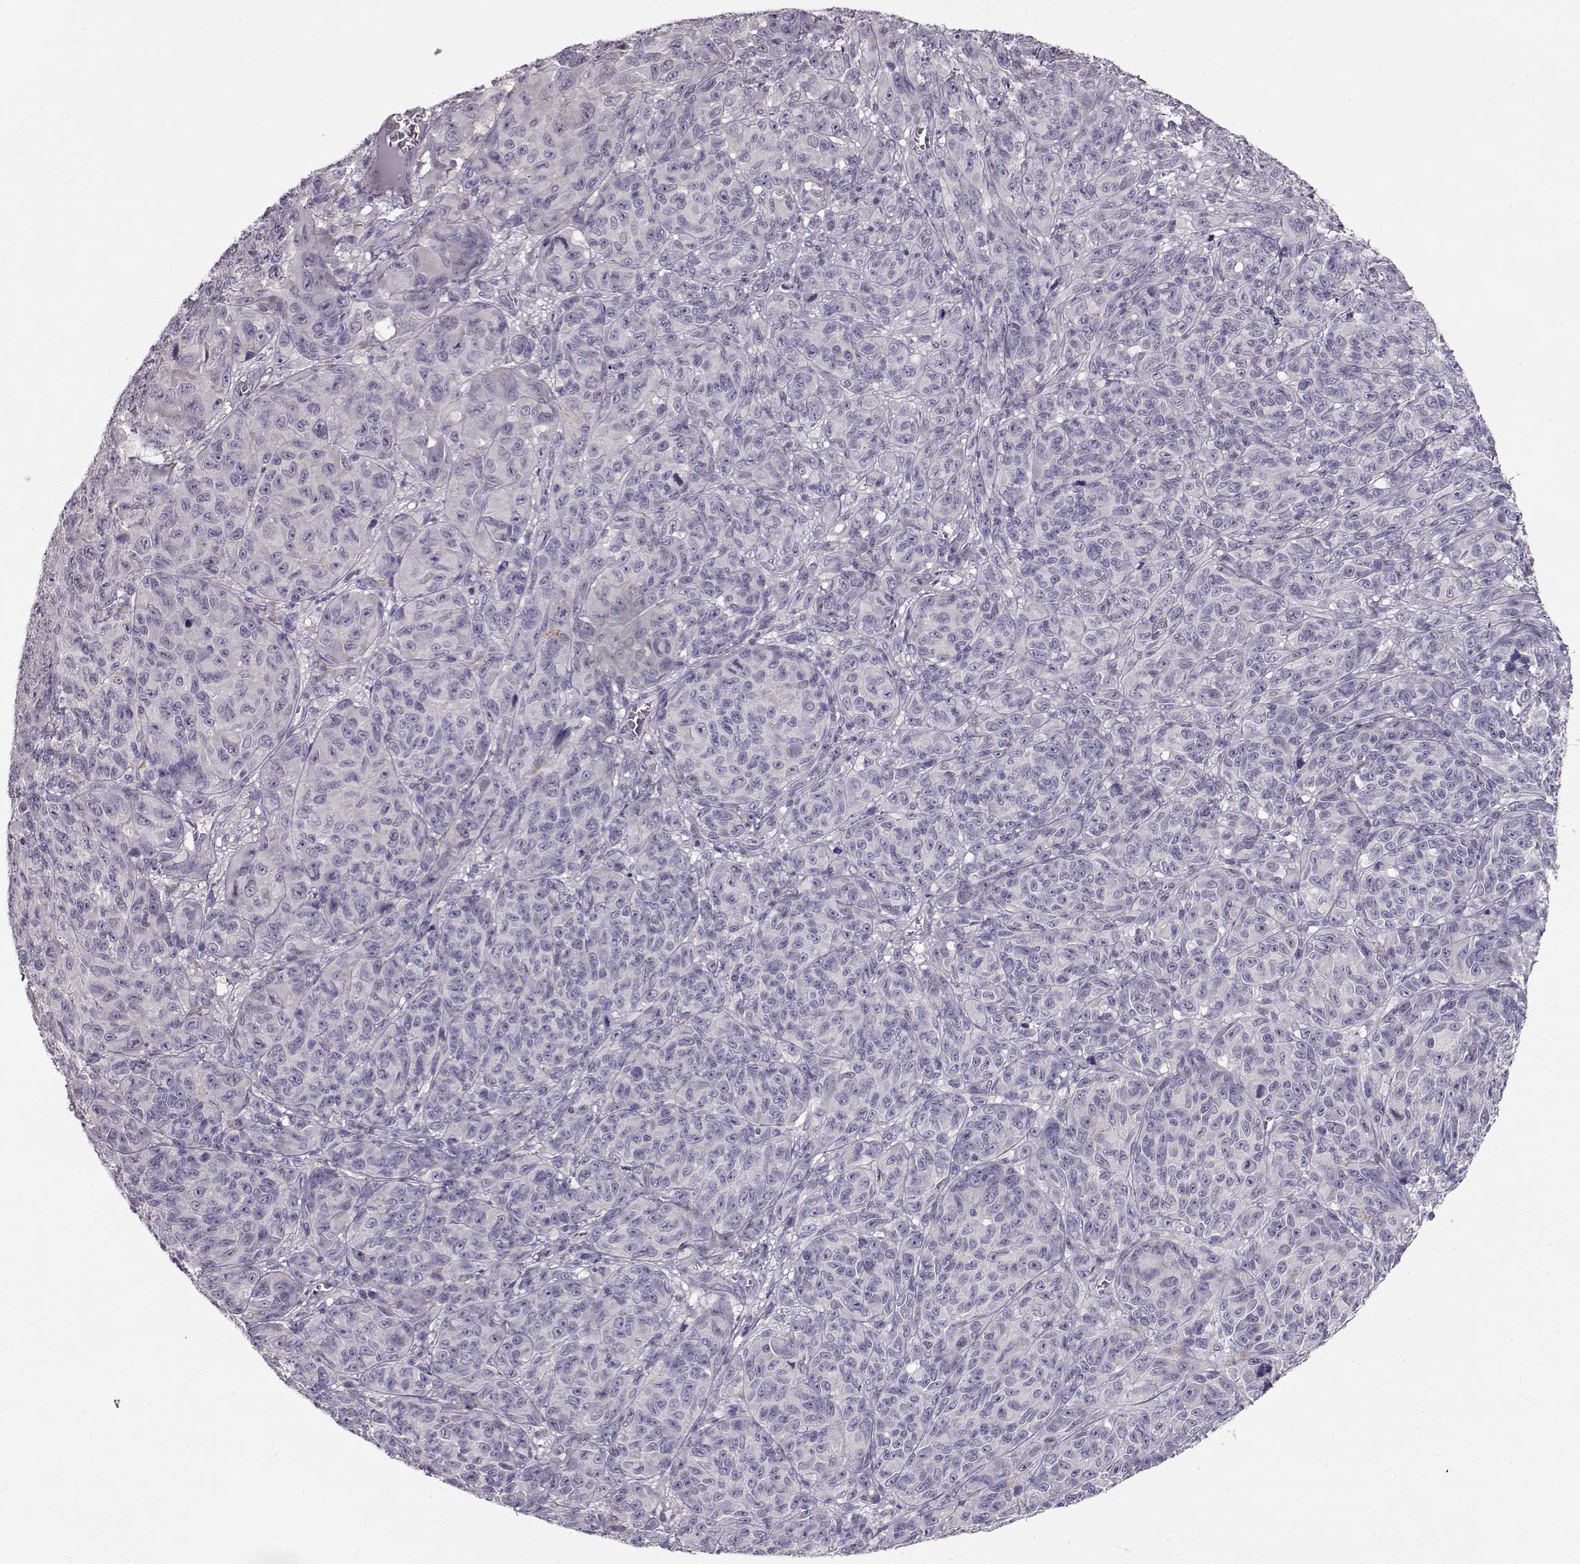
{"staining": {"intensity": "negative", "quantity": "none", "location": "none"}, "tissue": "melanoma", "cell_type": "Tumor cells", "image_type": "cancer", "snomed": [{"axis": "morphology", "description": "Malignant melanoma, NOS"}, {"axis": "topography", "description": "Vulva, labia, clitoris and Bartholin´s gland, NO"}], "caption": "Immunohistochemical staining of malignant melanoma reveals no significant expression in tumor cells.", "gene": "GRK1", "patient": {"sex": "female", "age": 75}}